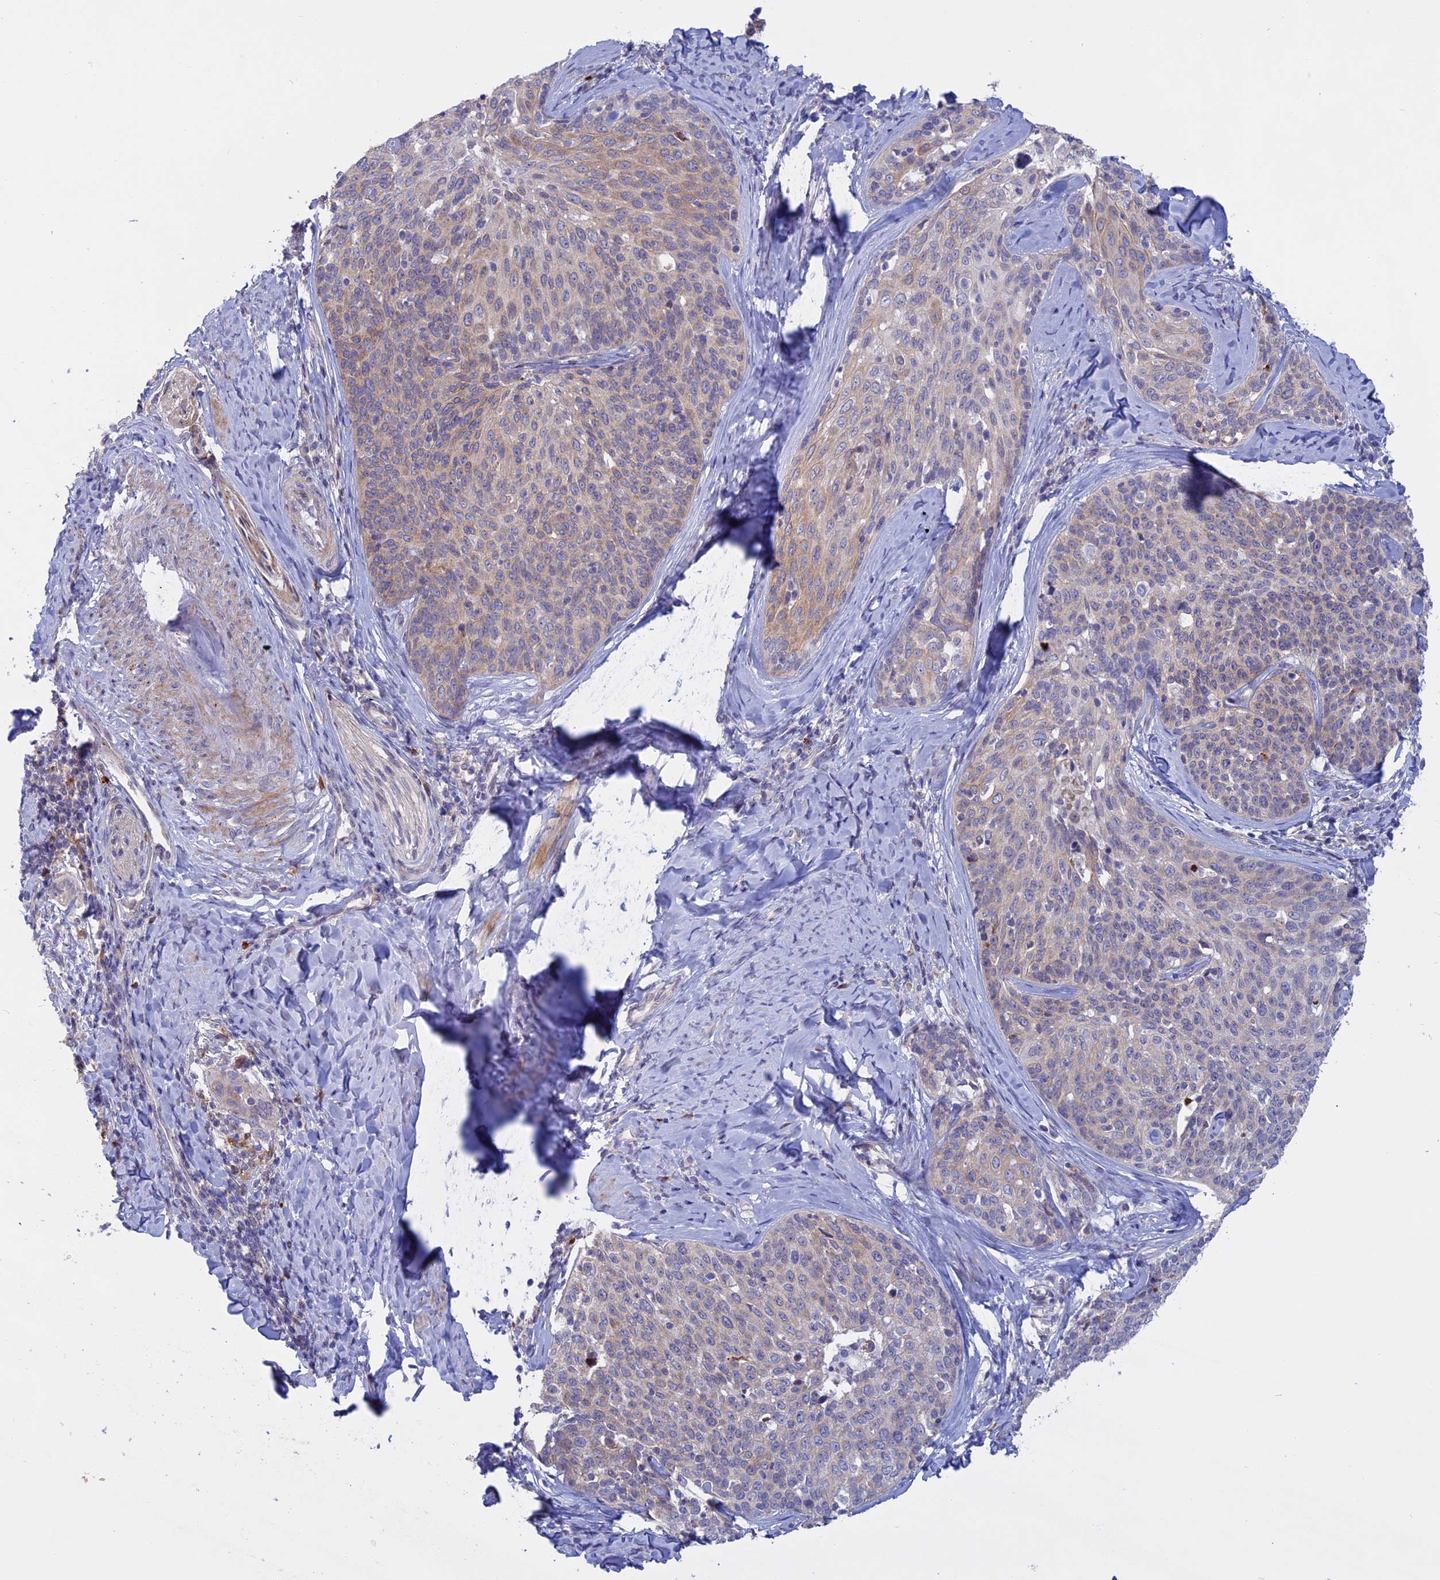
{"staining": {"intensity": "weak", "quantity": "25%-75%", "location": "cytoplasmic/membranous"}, "tissue": "cervical cancer", "cell_type": "Tumor cells", "image_type": "cancer", "snomed": [{"axis": "morphology", "description": "Squamous cell carcinoma, NOS"}, {"axis": "topography", "description": "Cervix"}], "caption": "About 25%-75% of tumor cells in human squamous cell carcinoma (cervical) reveal weak cytoplasmic/membranous protein staining as visualized by brown immunohistochemical staining.", "gene": "SLC2A6", "patient": {"sex": "female", "age": 50}}